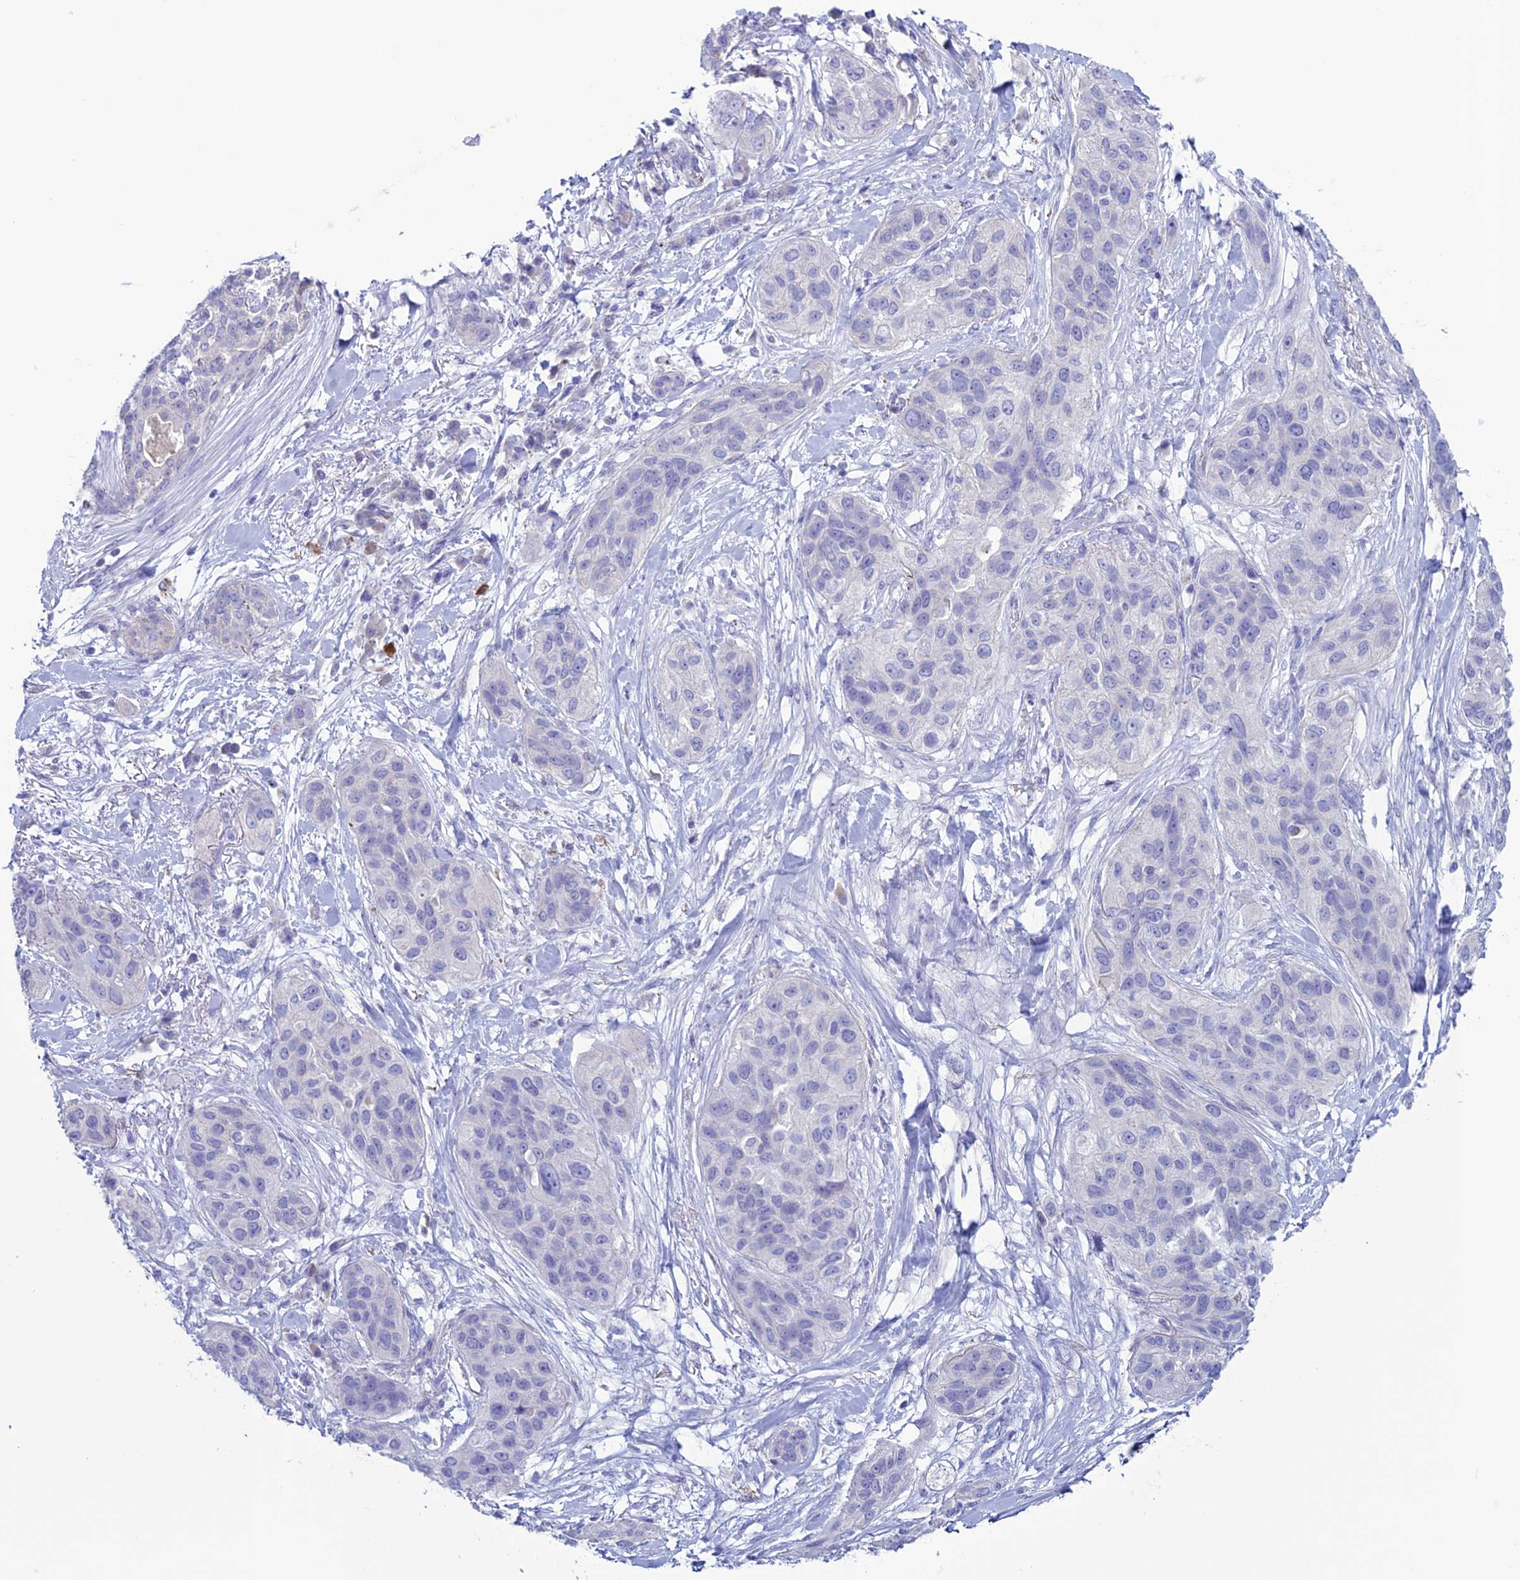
{"staining": {"intensity": "negative", "quantity": "none", "location": "none"}, "tissue": "lung cancer", "cell_type": "Tumor cells", "image_type": "cancer", "snomed": [{"axis": "morphology", "description": "Squamous cell carcinoma, NOS"}, {"axis": "topography", "description": "Lung"}], "caption": "Immunohistochemistry (IHC) micrograph of neoplastic tissue: squamous cell carcinoma (lung) stained with DAB shows no significant protein positivity in tumor cells.", "gene": "CLEC2L", "patient": {"sex": "female", "age": 70}}